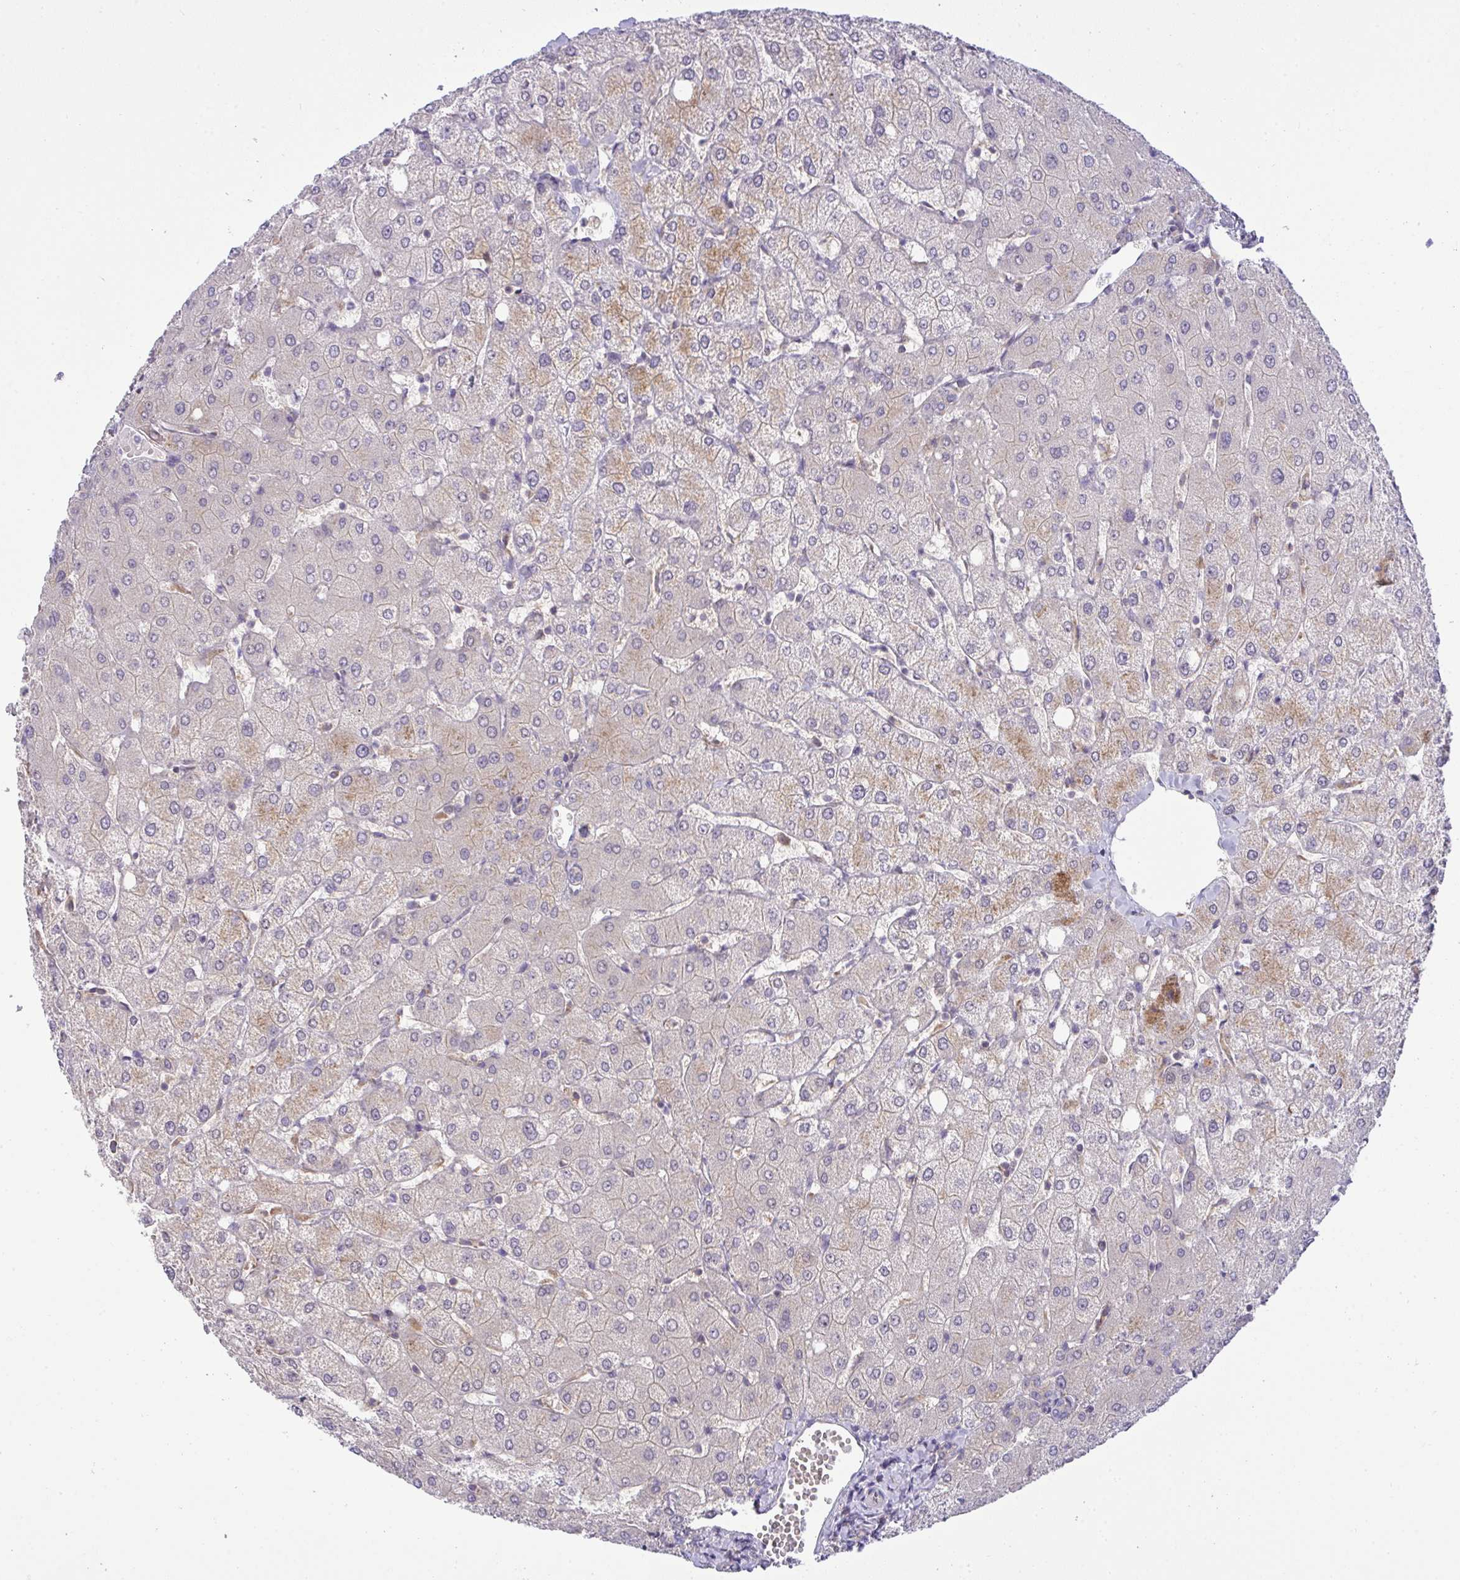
{"staining": {"intensity": "negative", "quantity": "none", "location": "none"}, "tissue": "liver", "cell_type": "Cholangiocytes", "image_type": "normal", "snomed": [{"axis": "morphology", "description": "Normal tissue, NOS"}, {"axis": "topography", "description": "Liver"}], "caption": "The histopathology image reveals no significant staining in cholangiocytes of liver.", "gene": "SLC9A6", "patient": {"sex": "female", "age": 54}}